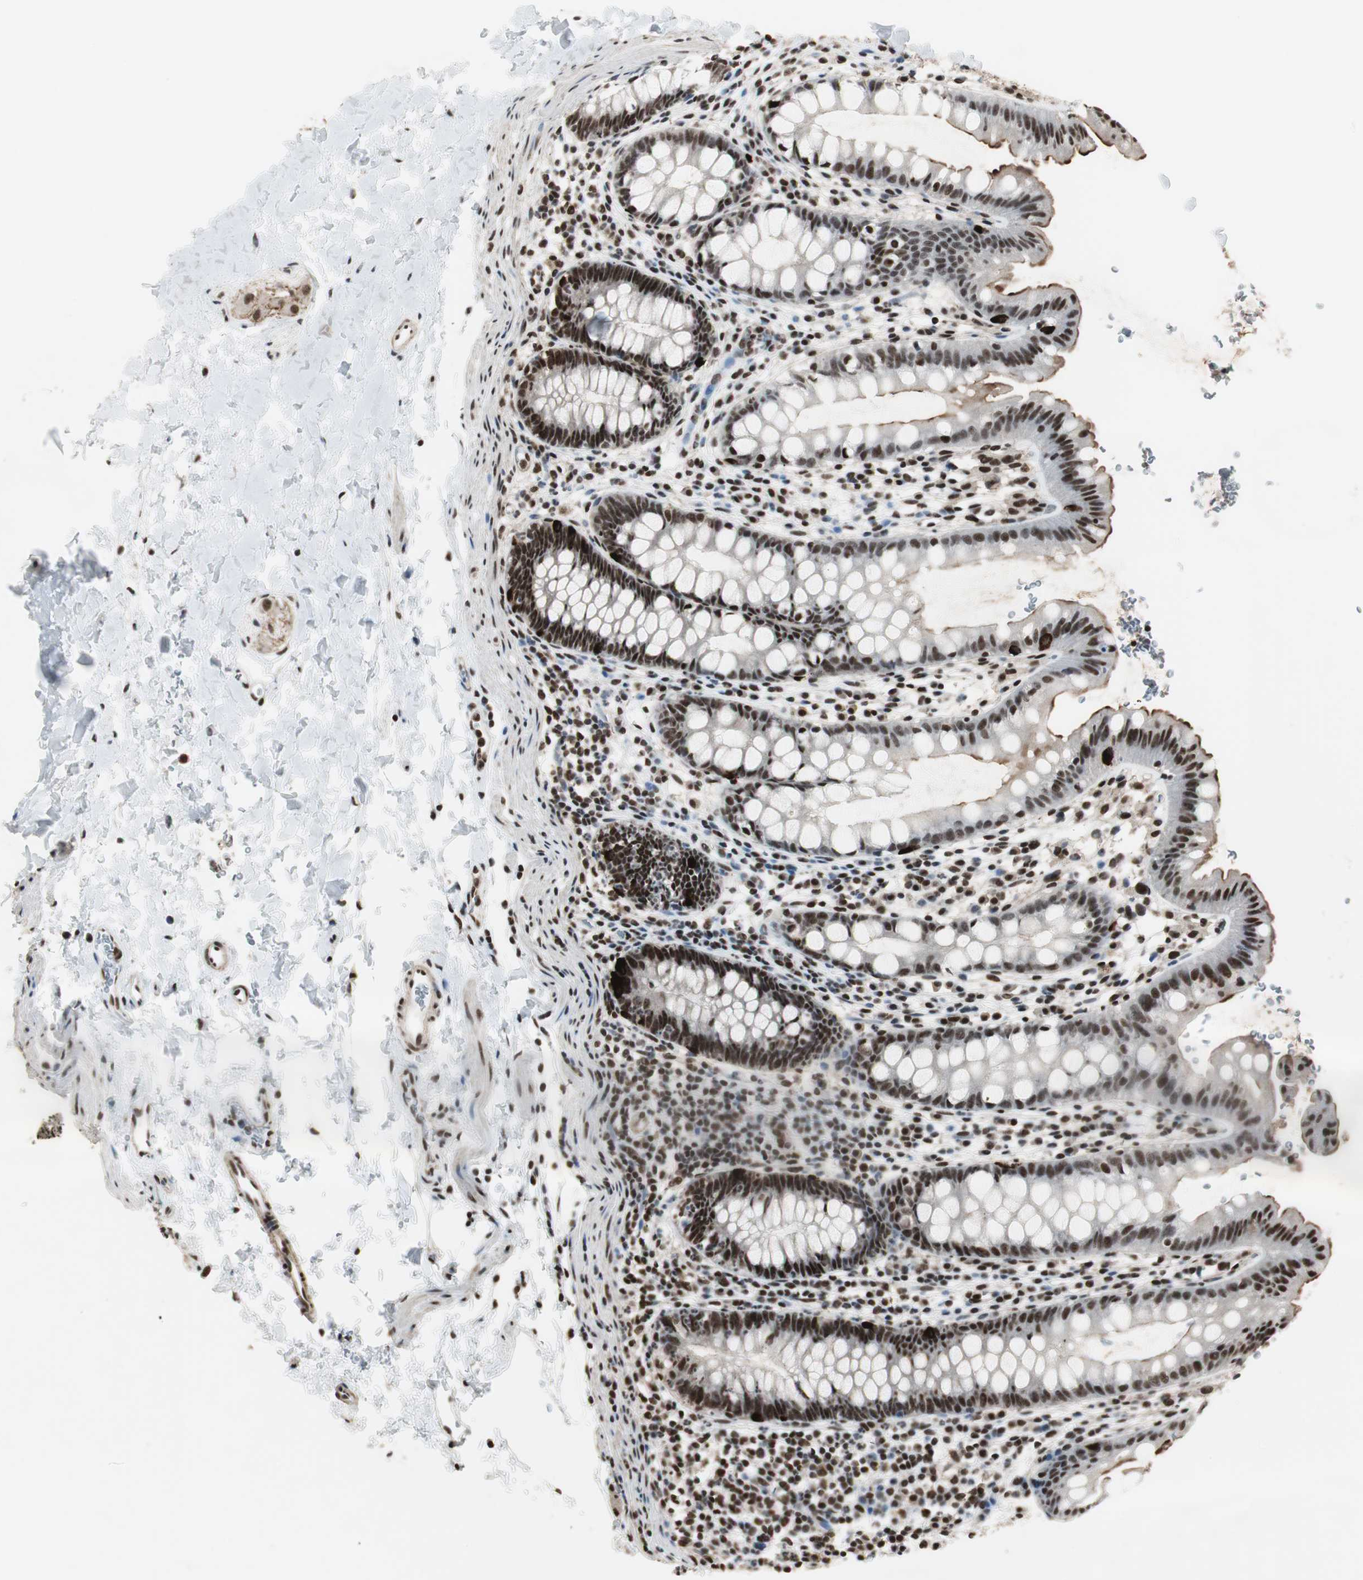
{"staining": {"intensity": "strong", "quantity": ">75%", "location": "cytoplasmic/membranous,nuclear"}, "tissue": "rectum", "cell_type": "Glandular cells", "image_type": "normal", "snomed": [{"axis": "morphology", "description": "Normal tissue, NOS"}, {"axis": "topography", "description": "Rectum"}], "caption": "Immunohistochemical staining of normal human rectum exhibits strong cytoplasmic/membranous,nuclear protein staining in approximately >75% of glandular cells. (DAB (3,3'-diaminobenzidine) IHC with brightfield microscopy, high magnification).", "gene": "MKX", "patient": {"sex": "female", "age": 24}}